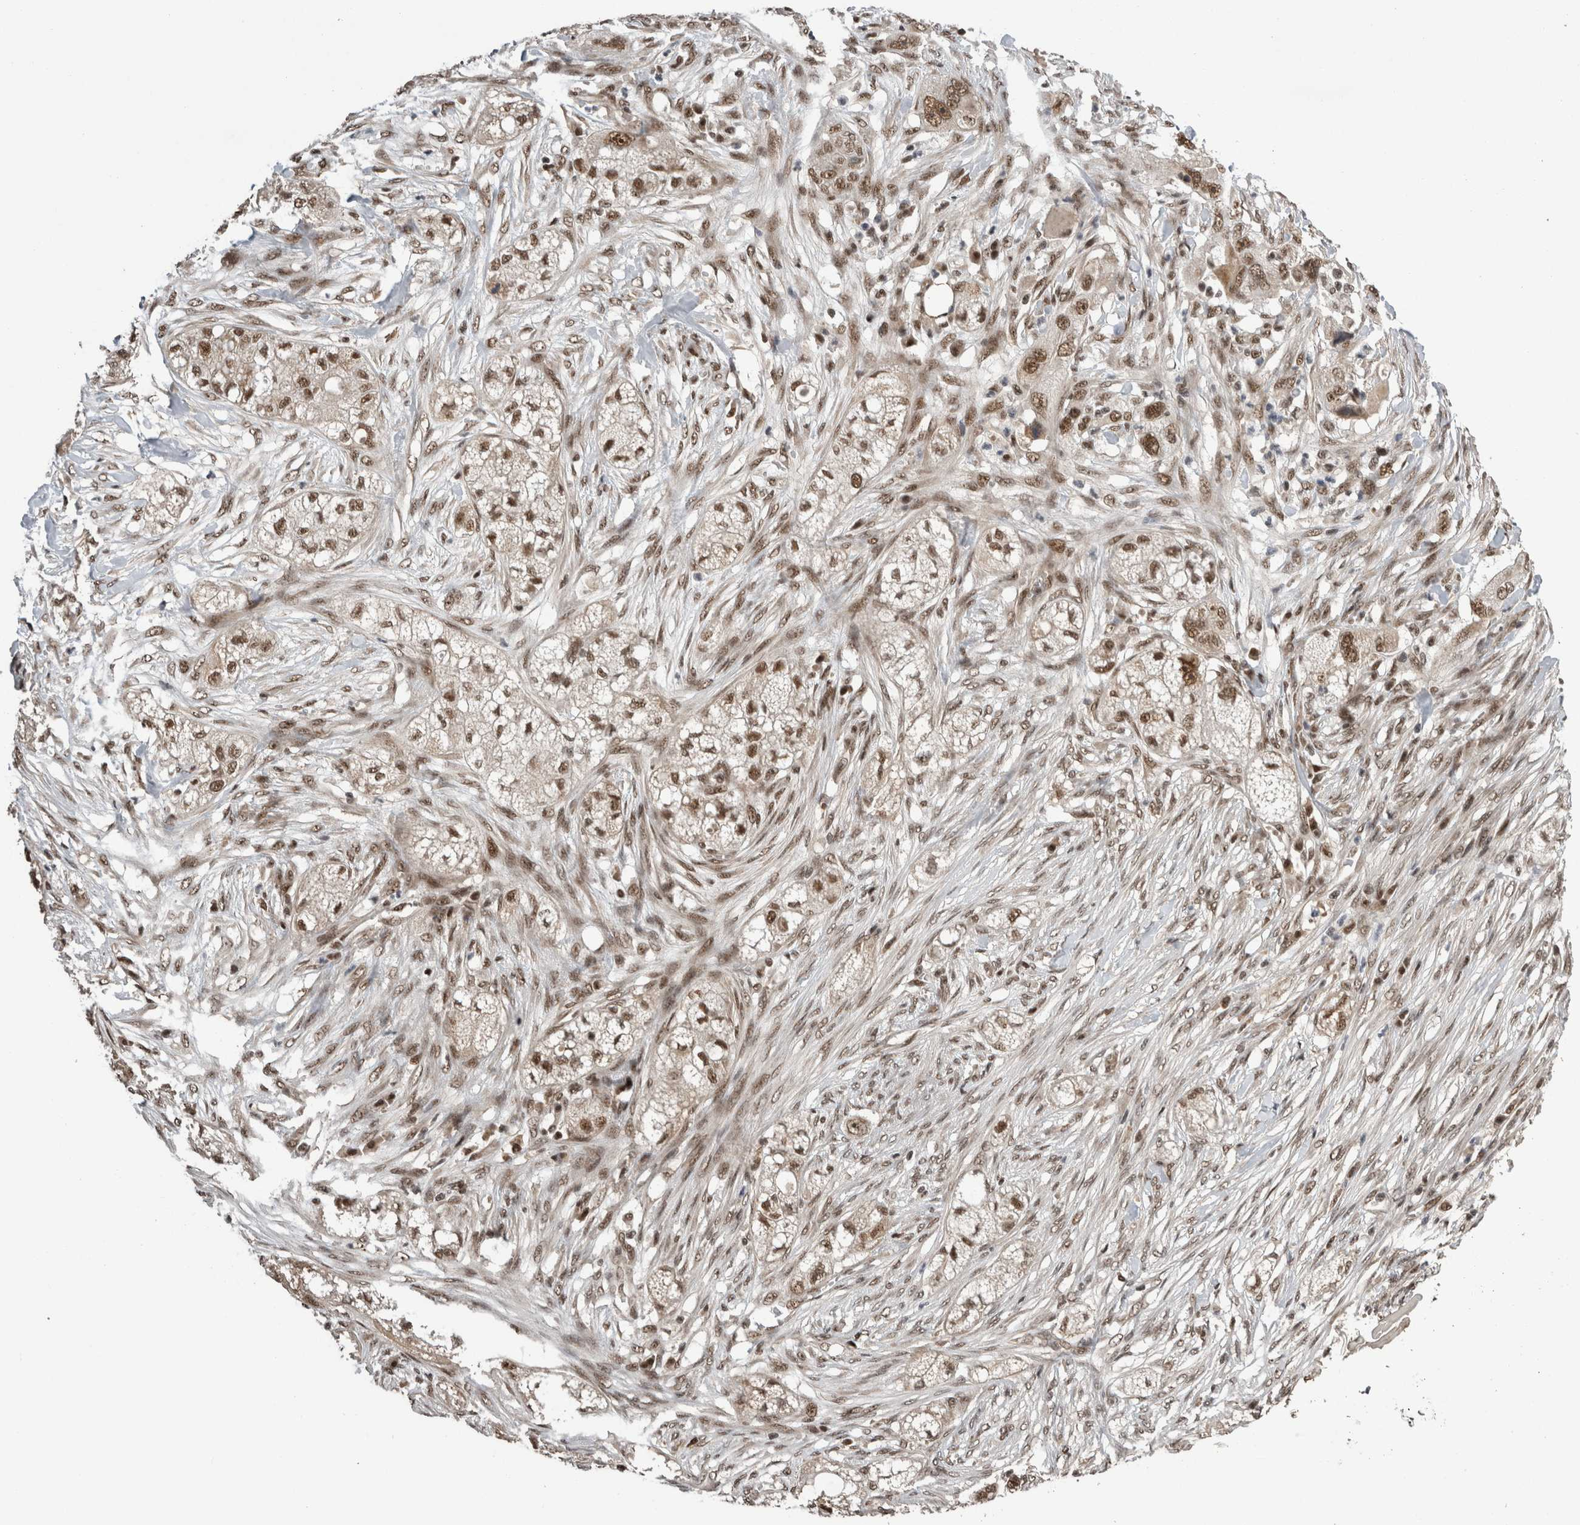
{"staining": {"intensity": "moderate", "quantity": ">75%", "location": "nuclear"}, "tissue": "pancreatic cancer", "cell_type": "Tumor cells", "image_type": "cancer", "snomed": [{"axis": "morphology", "description": "Adenocarcinoma, NOS"}, {"axis": "topography", "description": "Pancreas"}], "caption": "DAB immunohistochemical staining of human pancreatic cancer demonstrates moderate nuclear protein positivity in about >75% of tumor cells.", "gene": "CPSF2", "patient": {"sex": "female", "age": 78}}